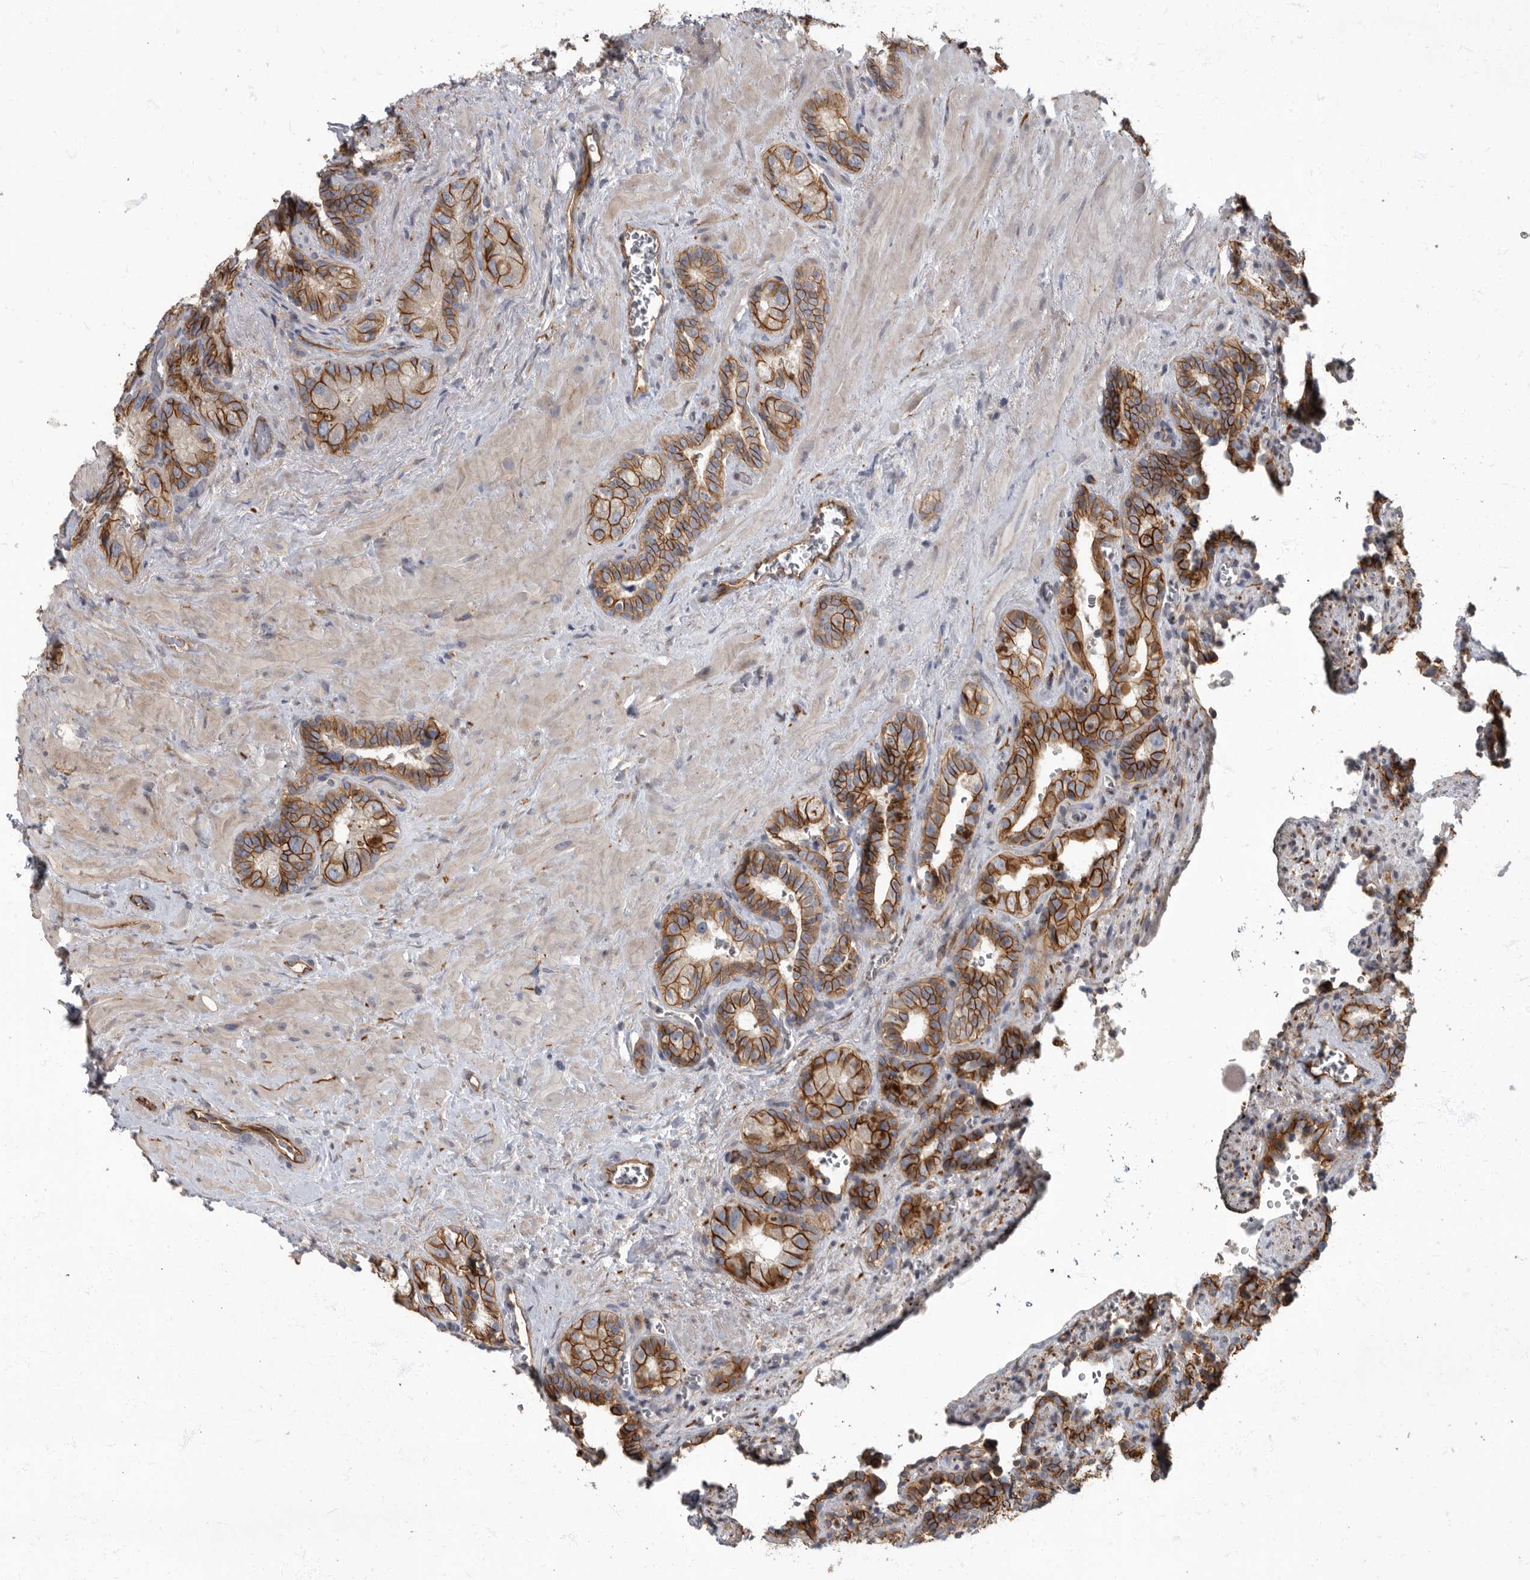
{"staining": {"intensity": "moderate", "quantity": ">75%", "location": "cytoplasmic/membranous"}, "tissue": "seminal vesicle", "cell_type": "Glandular cells", "image_type": "normal", "snomed": [{"axis": "morphology", "description": "Normal tissue, NOS"}, {"axis": "topography", "description": "Prostate"}, {"axis": "topography", "description": "Seminal veicle"}], "caption": "Immunohistochemistry (DAB) staining of unremarkable human seminal vesicle shows moderate cytoplasmic/membranous protein expression in about >75% of glandular cells.", "gene": "PDK1", "patient": {"sex": "male", "age": 67}}